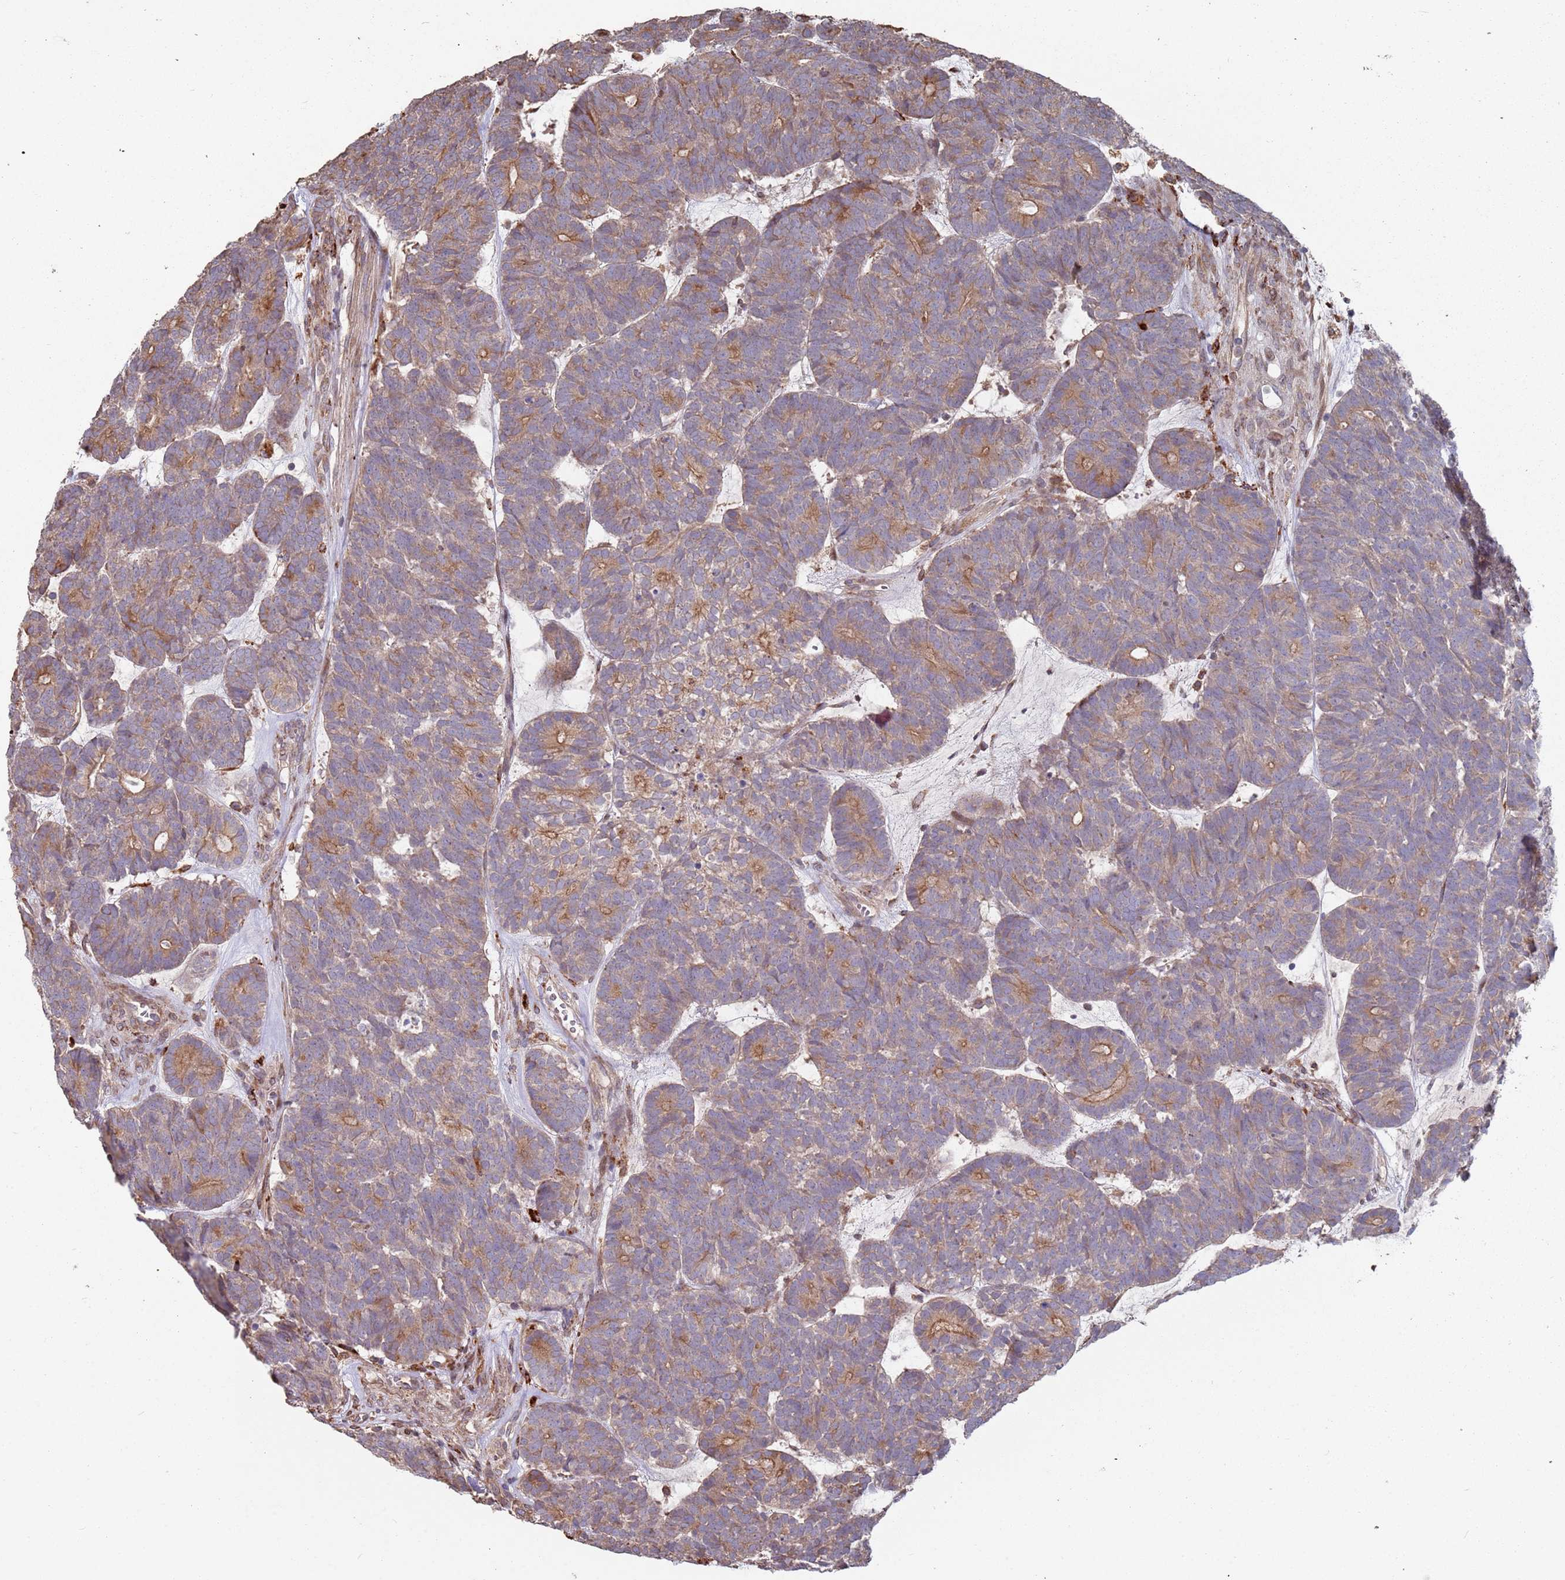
{"staining": {"intensity": "moderate", "quantity": ">75%", "location": "cytoplasmic/membranous"}, "tissue": "head and neck cancer", "cell_type": "Tumor cells", "image_type": "cancer", "snomed": [{"axis": "morphology", "description": "Adenocarcinoma, NOS"}, {"axis": "topography", "description": "Head-Neck"}], "caption": "Immunohistochemical staining of human adenocarcinoma (head and neck) demonstrates medium levels of moderate cytoplasmic/membranous positivity in about >75% of tumor cells.", "gene": "LACC1", "patient": {"sex": "female", "age": 81}}